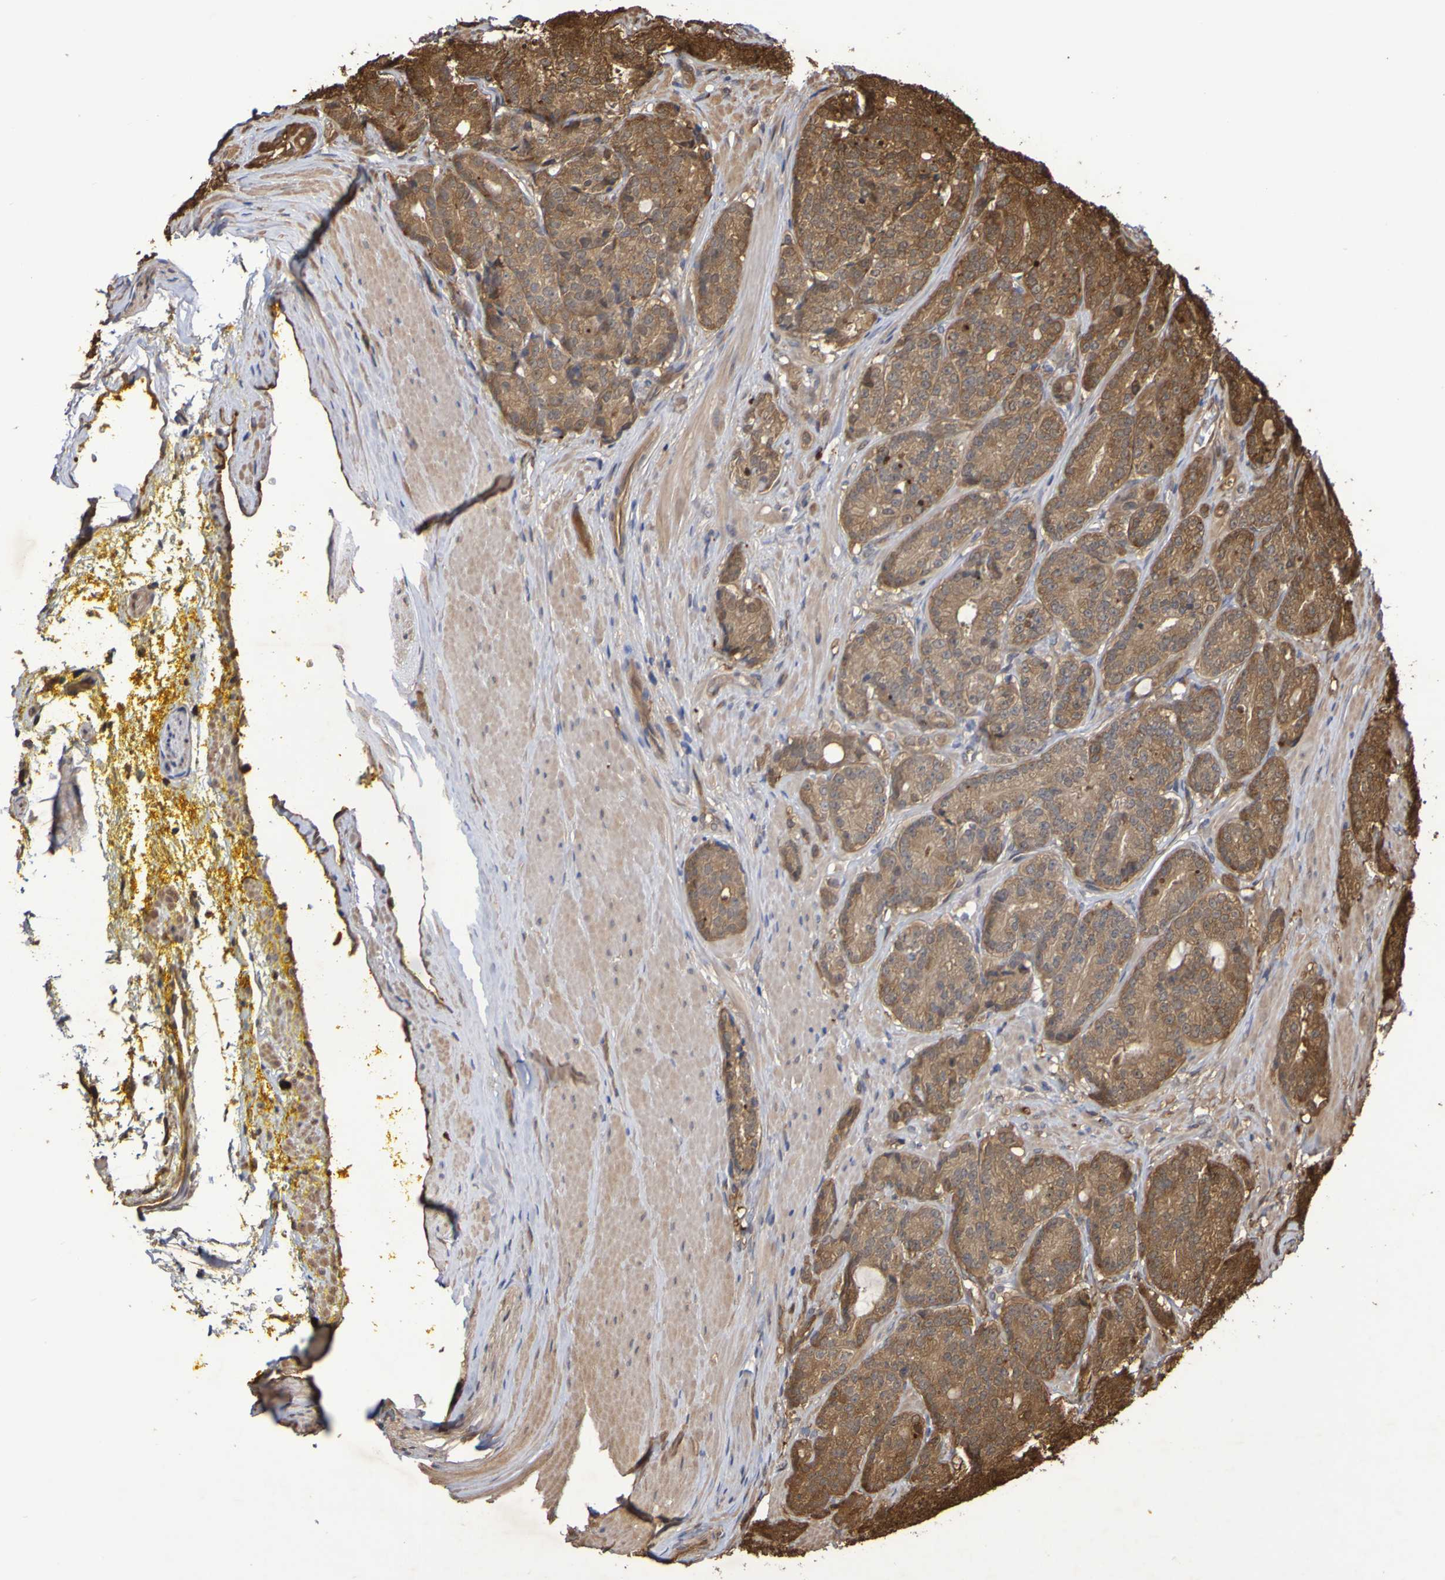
{"staining": {"intensity": "moderate", "quantity": ">75%", "location": "cytoplasmic/membranous"}, "tissue": "prostate cancer", "cell_type": "Tumor cells", "image_type": "cancer", "snomed": [{"axis": "morphology", "description": "Adenocarcinoma, High grade"}, {"axis": "topography", "description": "Prostate"}], "caption": "Prostate cancer stained with a brown dye shows moderate cytoplasmic/membranous positive positivity in about >75% of tumor cells.", "gene": "SERPINB6", "patient": {"sex": "male", "age": 61}}